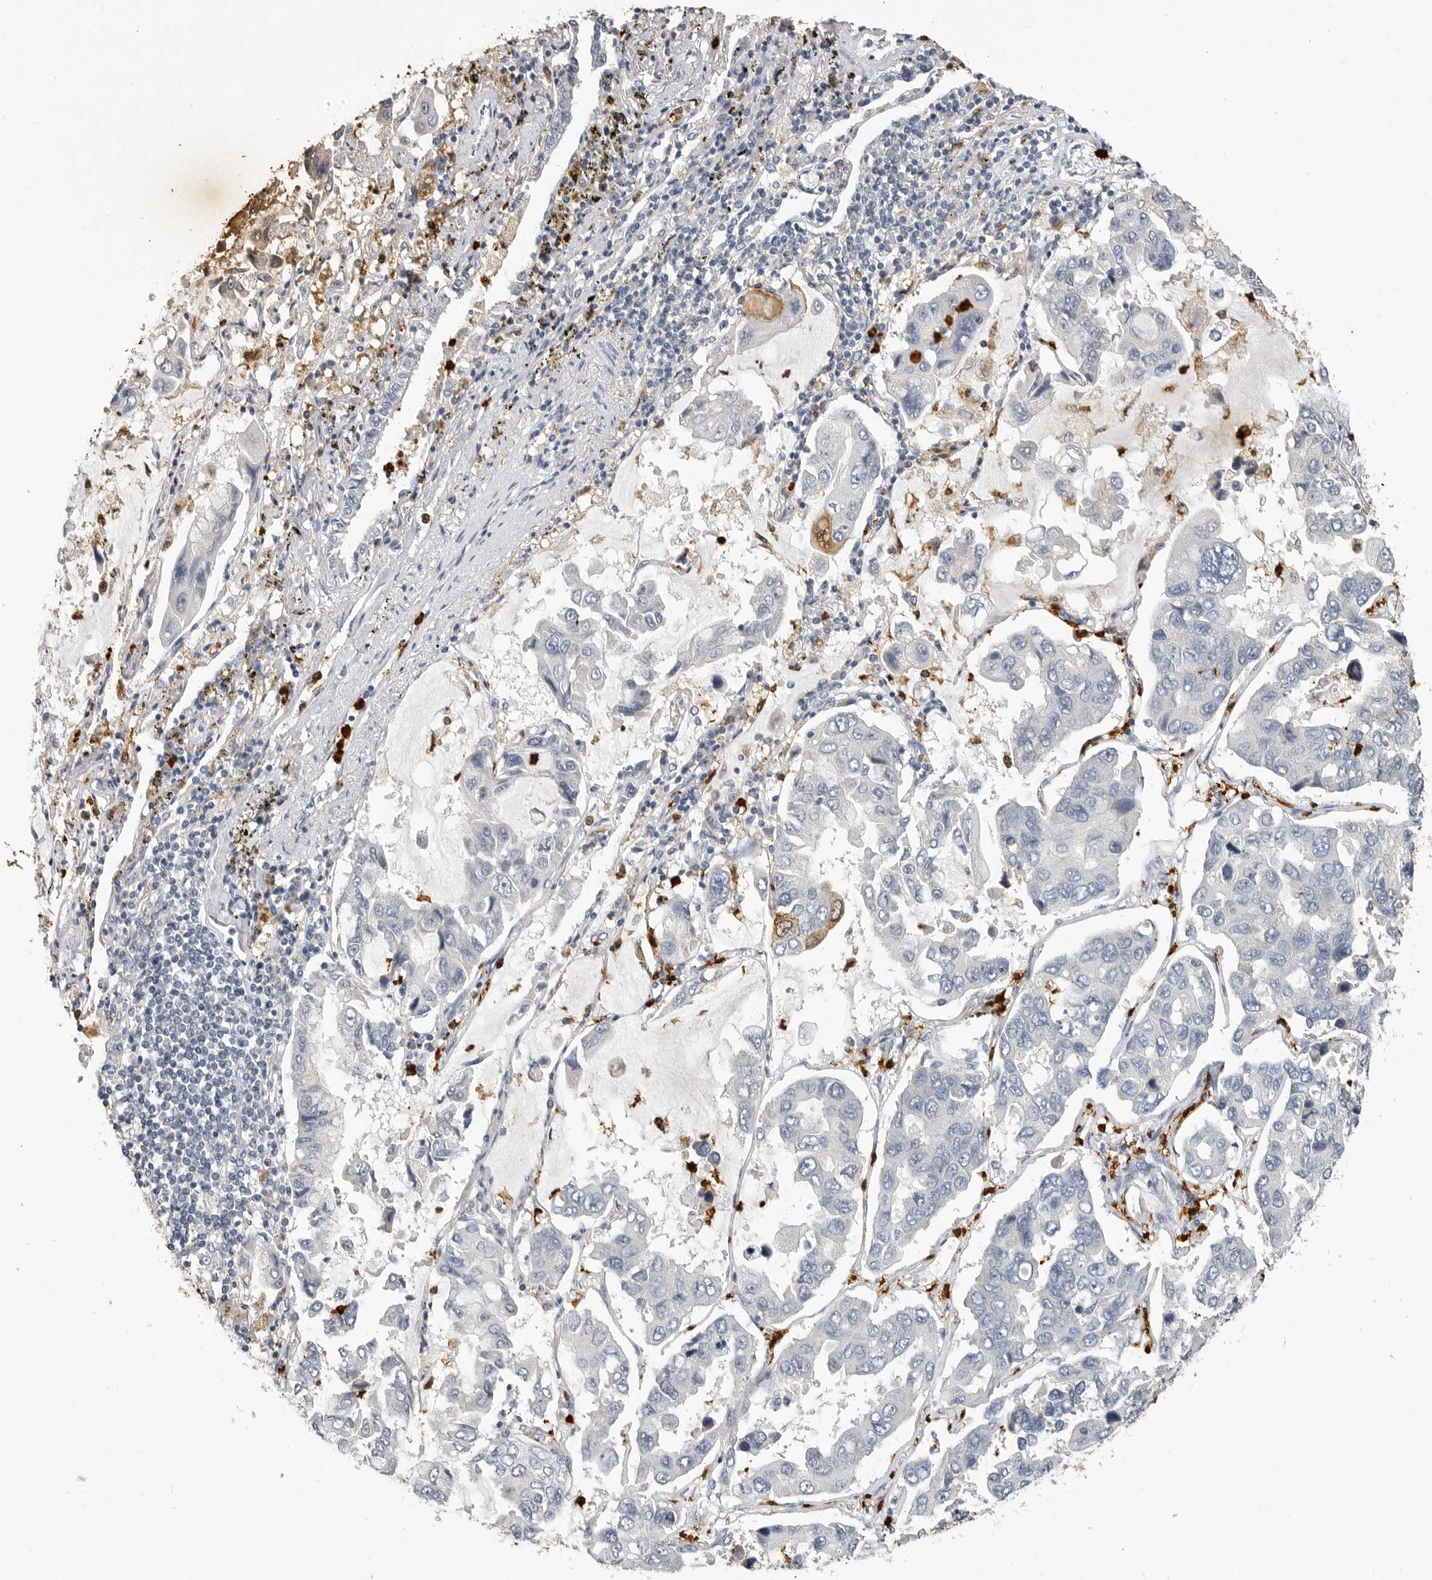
{"staining": {"intensity": "negative", "quantity": "none", "location": "none"}, "tissue": "lung cancer", "cell_type": "Tumor cells", "image_type": "cancer", "snomed": [{"axis": "morphology", "description": "Adenocarcinoma, NOS"}, {"axis": "topography", "description": "Lung"}], "caption": "A histopathology image of human lung cancer (adenocarcinoma) is negative for staining in tumor cells. (DAB (3,3'-diaminobenzidine) immunohistochemistry (IHC) visualized using brightfield microscopy, high magnification).", "gene": "LTBR", "patient": {"sex": "male", "age": 64}}